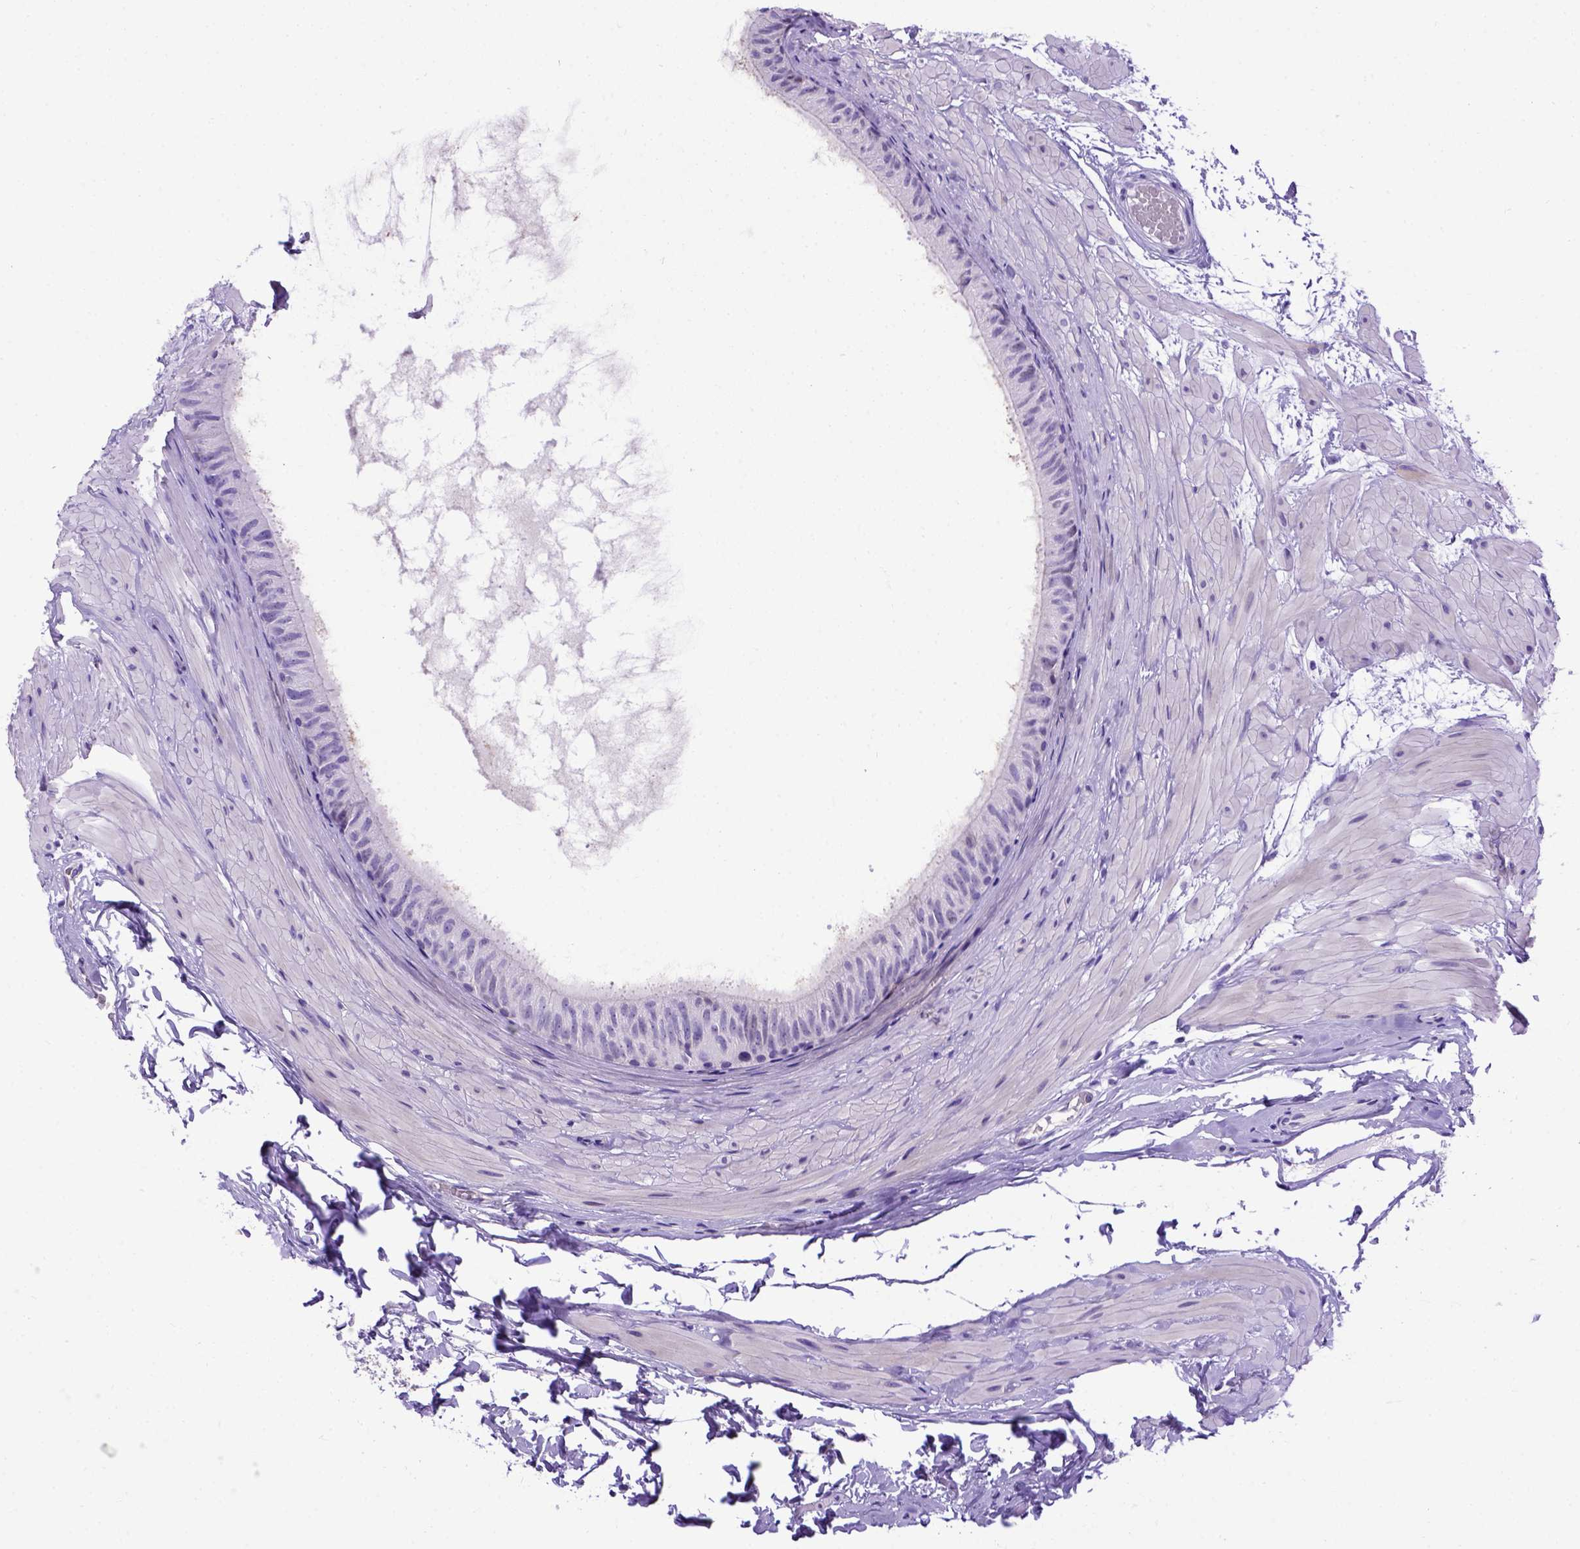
{"staining": {"intensity": "negative", "quantity": "none", "location": "none"}, "tissue": "epididymis", "cell_type": "Glandular cells", "image_type": "normal", "snomed": [{"axis": "morphology", "description": "Normal tissue, NOS"}, {"axis": "topography", "description": "Epididymis"}], "caption": "DAB (3,3'-diaminobenzidine) immunohistochemical staining of unremarkable epididymis reveals no significant positivity in glandular cells.", "gene": "ADAM12", "patient": {"sex": "male", "age": 33}}